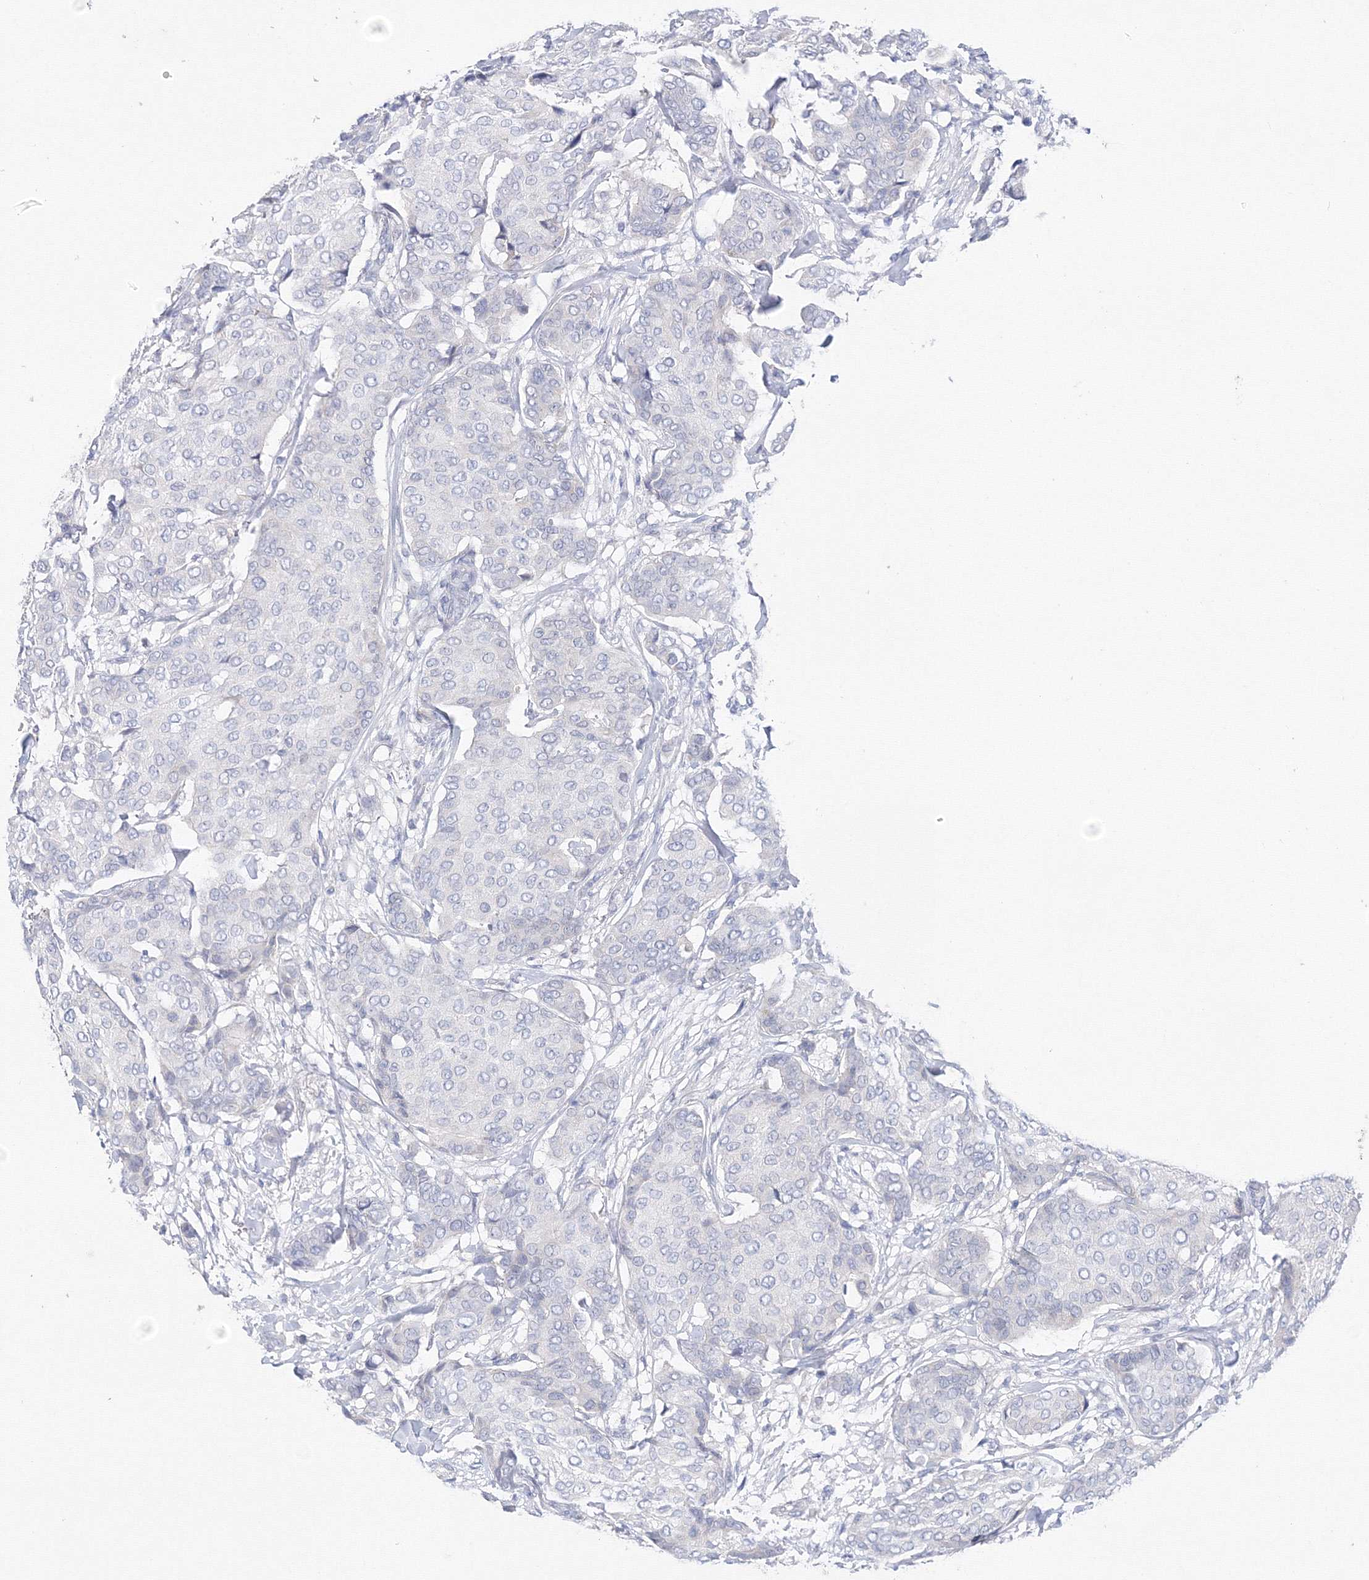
{"staining": {"intensity": "negative", "quantity": "none", "location": "none"}, "tissue": "breast cancer", "cell_type": "Tumor cells", "image_type": "cancer", "snomed": [{"axis": "morphology", "description": "Duct carcinoma"}, {"axis": "topography", "description": "Breast"}], "caption": "Breast invasive ductal carcinoma was stained to show a protein in brown. There is no significant staining in tumor cells. (DAB IHC with hematoxylin counter stain).", "gene": "TAMM41", "patient": {"sex": "female", "age": 75}}